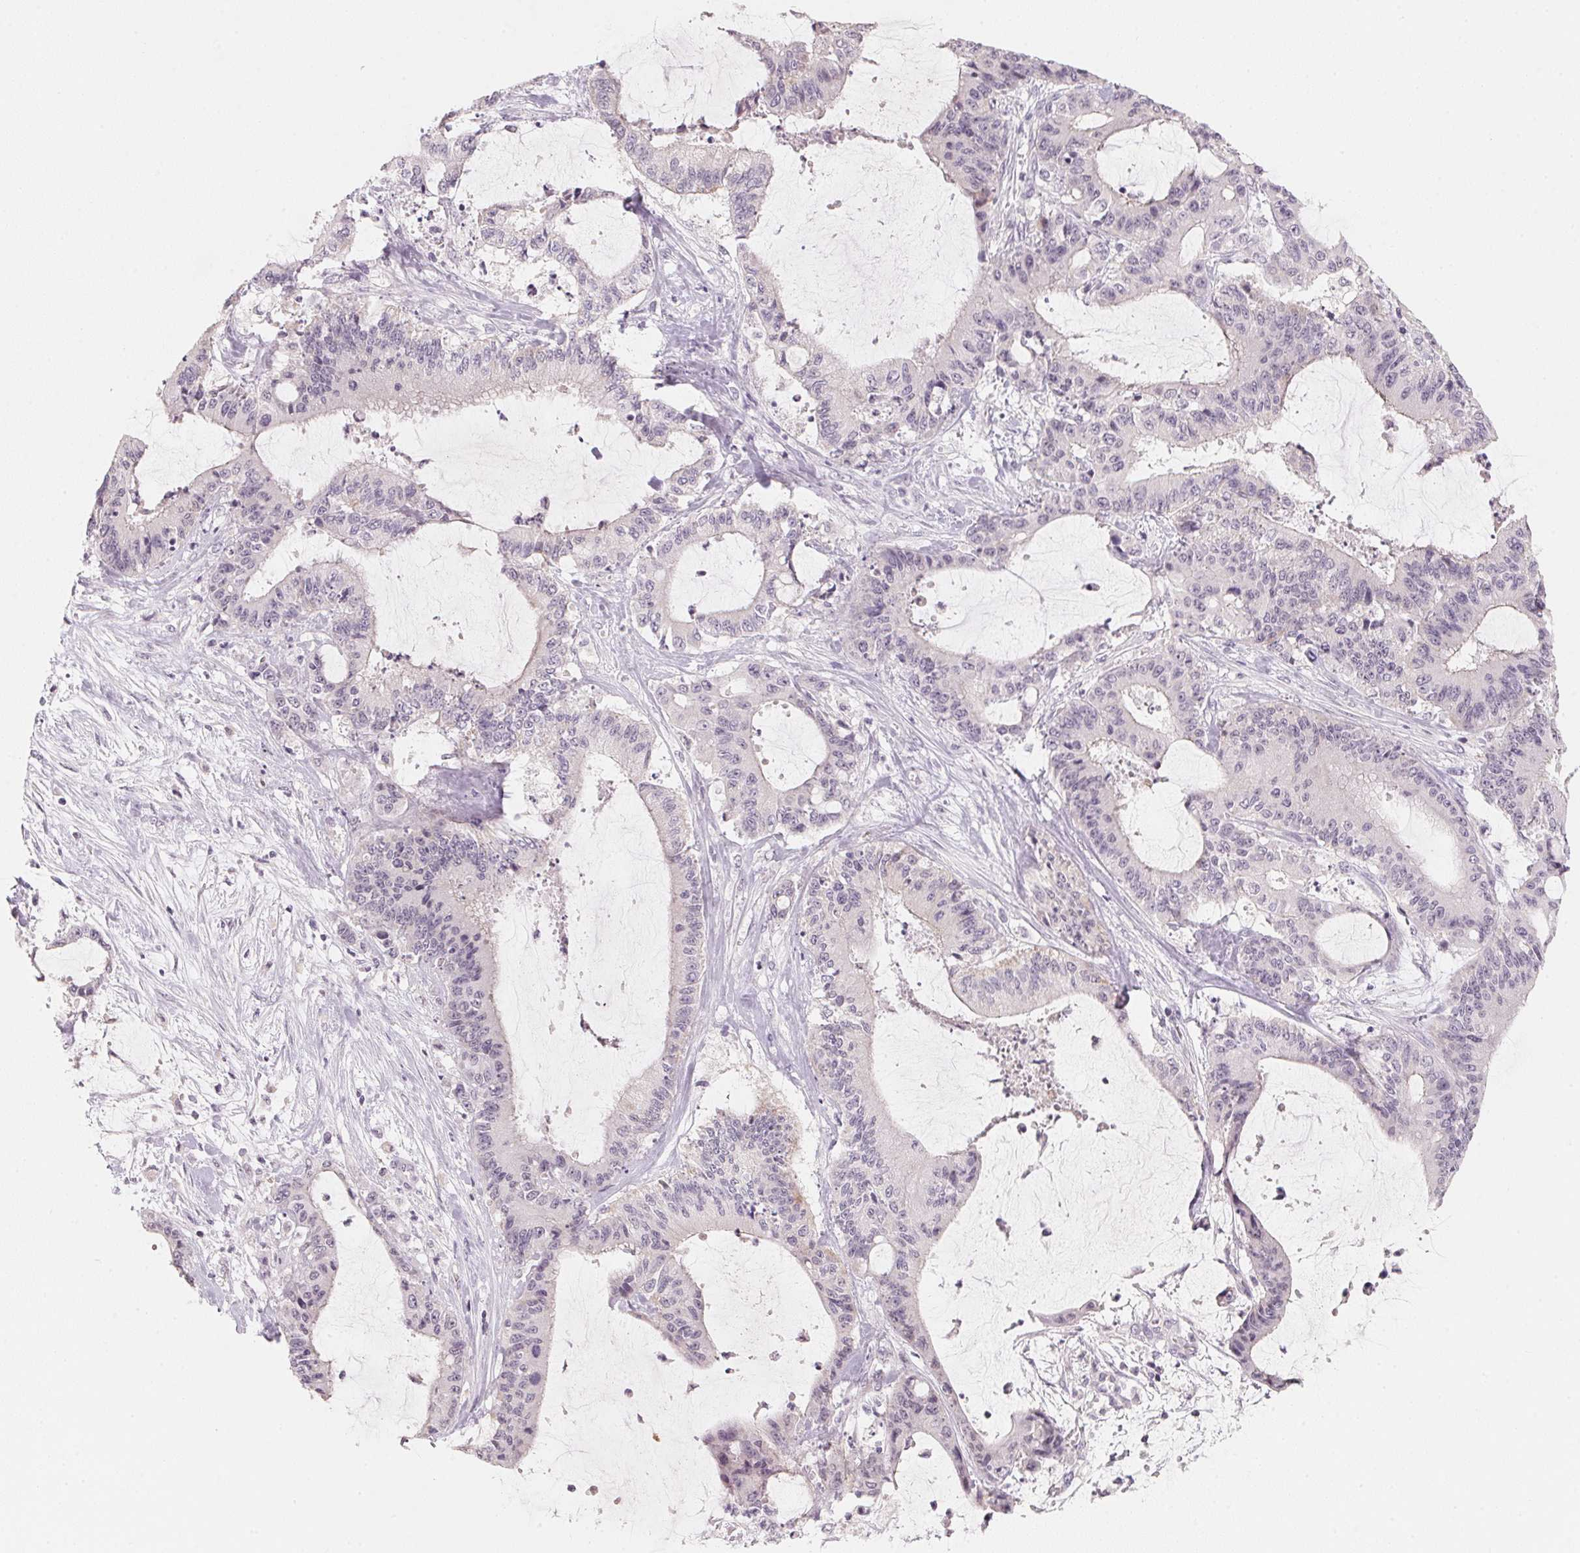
{"staining": {"intensity": "negative", "quantity": "none", "location": "none"}, "tissue": "liver cancer", "cell_type": "Tumor cells", "image_type": "cancer", "snomed": [{"axis": "morphology", "description": "Cholangiocarcinoma"}, {"axis": "topography", "description": "Liver"}], "caption": "High power microscopy histopathology image of an immunohistochemistry (IHC) micrograph of liver cancer, revealing no significant positivity in tumor cells.", "gene": "ANKRD31", "patient": {"sex": "female", "age": 73}}